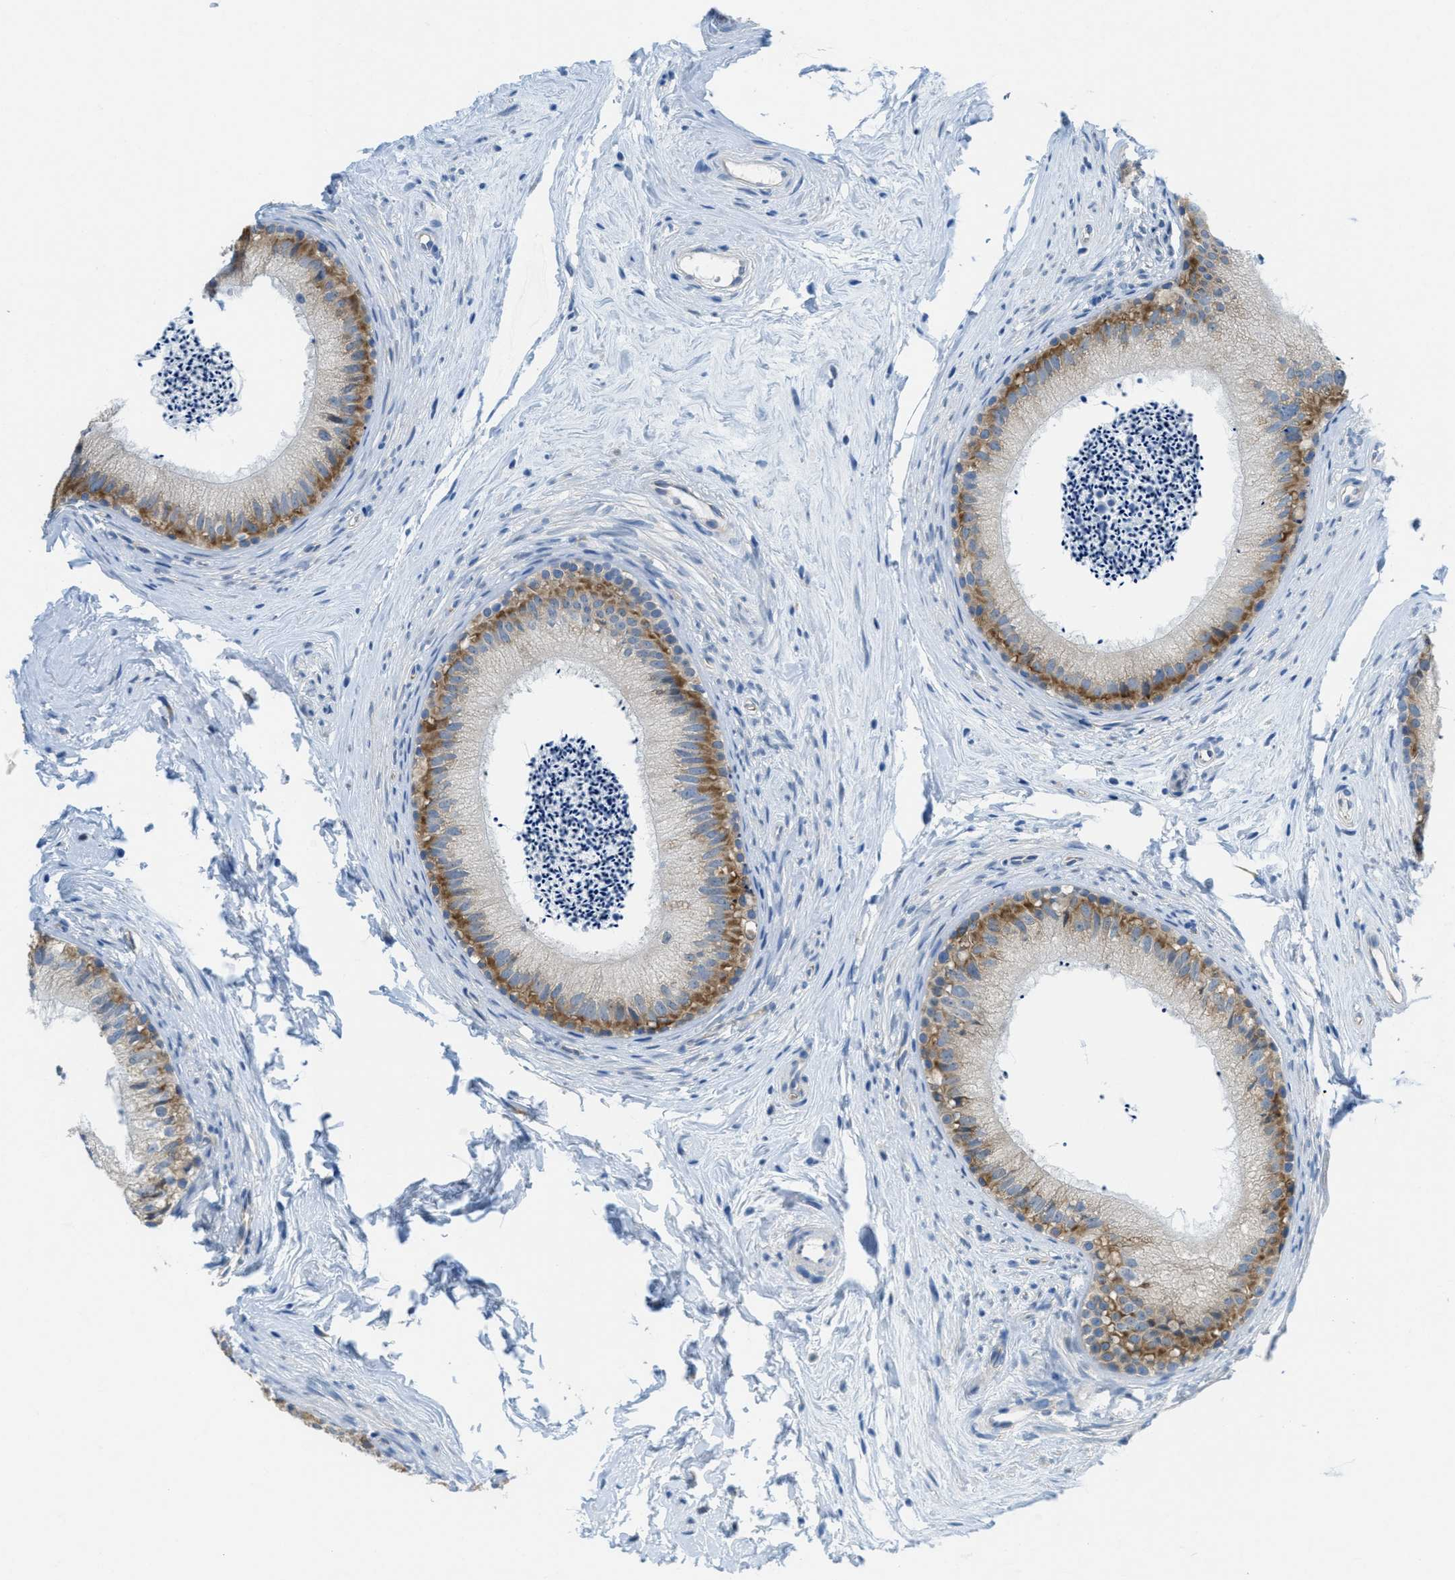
{"staining": {"intensity": "moderate", "quantity": "25%-75%", "location": "cytoplasmic/membranous"}, "tissue": "epididymis", "cell_type": "Glandular cells", "image_type": "normal", "snomed": [{"axis": "morphology", "description": "Normal tissue, NOS"}, {"axis": "topography", "description": "Epididymis"}], "caption": "This is an image of IHC staining of normal epididymis, which shows moderate staining in the cytoplasmic/membranous of glandular cells.", "gene": "PTDSS1", "patient": {"sex": "male", "age": 56}}